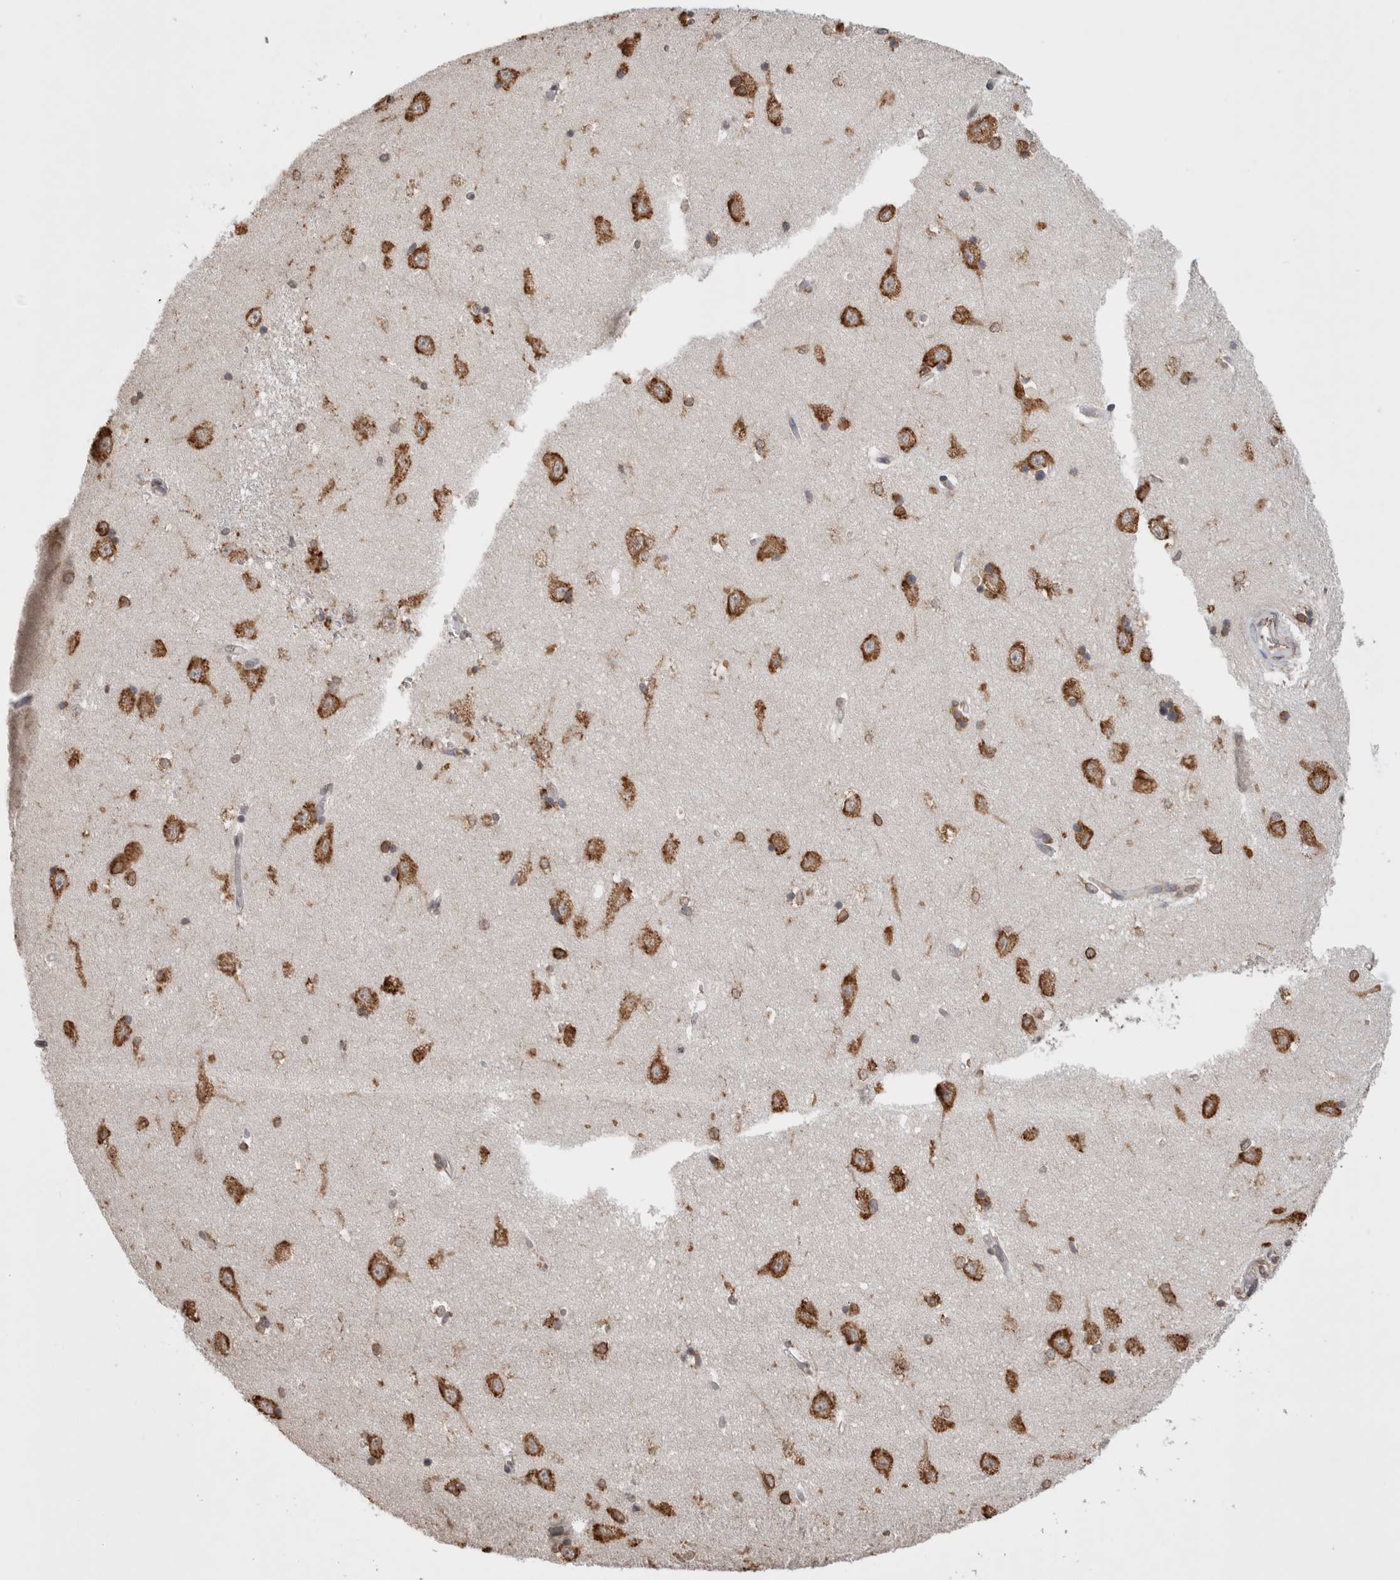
{"staining": {"intensity": "weak", "quantity": "25%-75%", "location": "cytoplasmic/membranous"}, "tissue": "hippocampus", "cell_type": "Glial cells", "image_type": "normal", "snomed": [{"axis": "morphology", "description": "Normal tissue, NOS"}, {"axis": "topography", "description": "Hippocampus"}], "caption": "Glial cells display low levels of weak cytoplasmic/membranous staining in approximately 25%-75% of cells in unremarkable human hippocampus.", "gene": "NOMO1", "patient": {"sex": "male", "age": 45}}